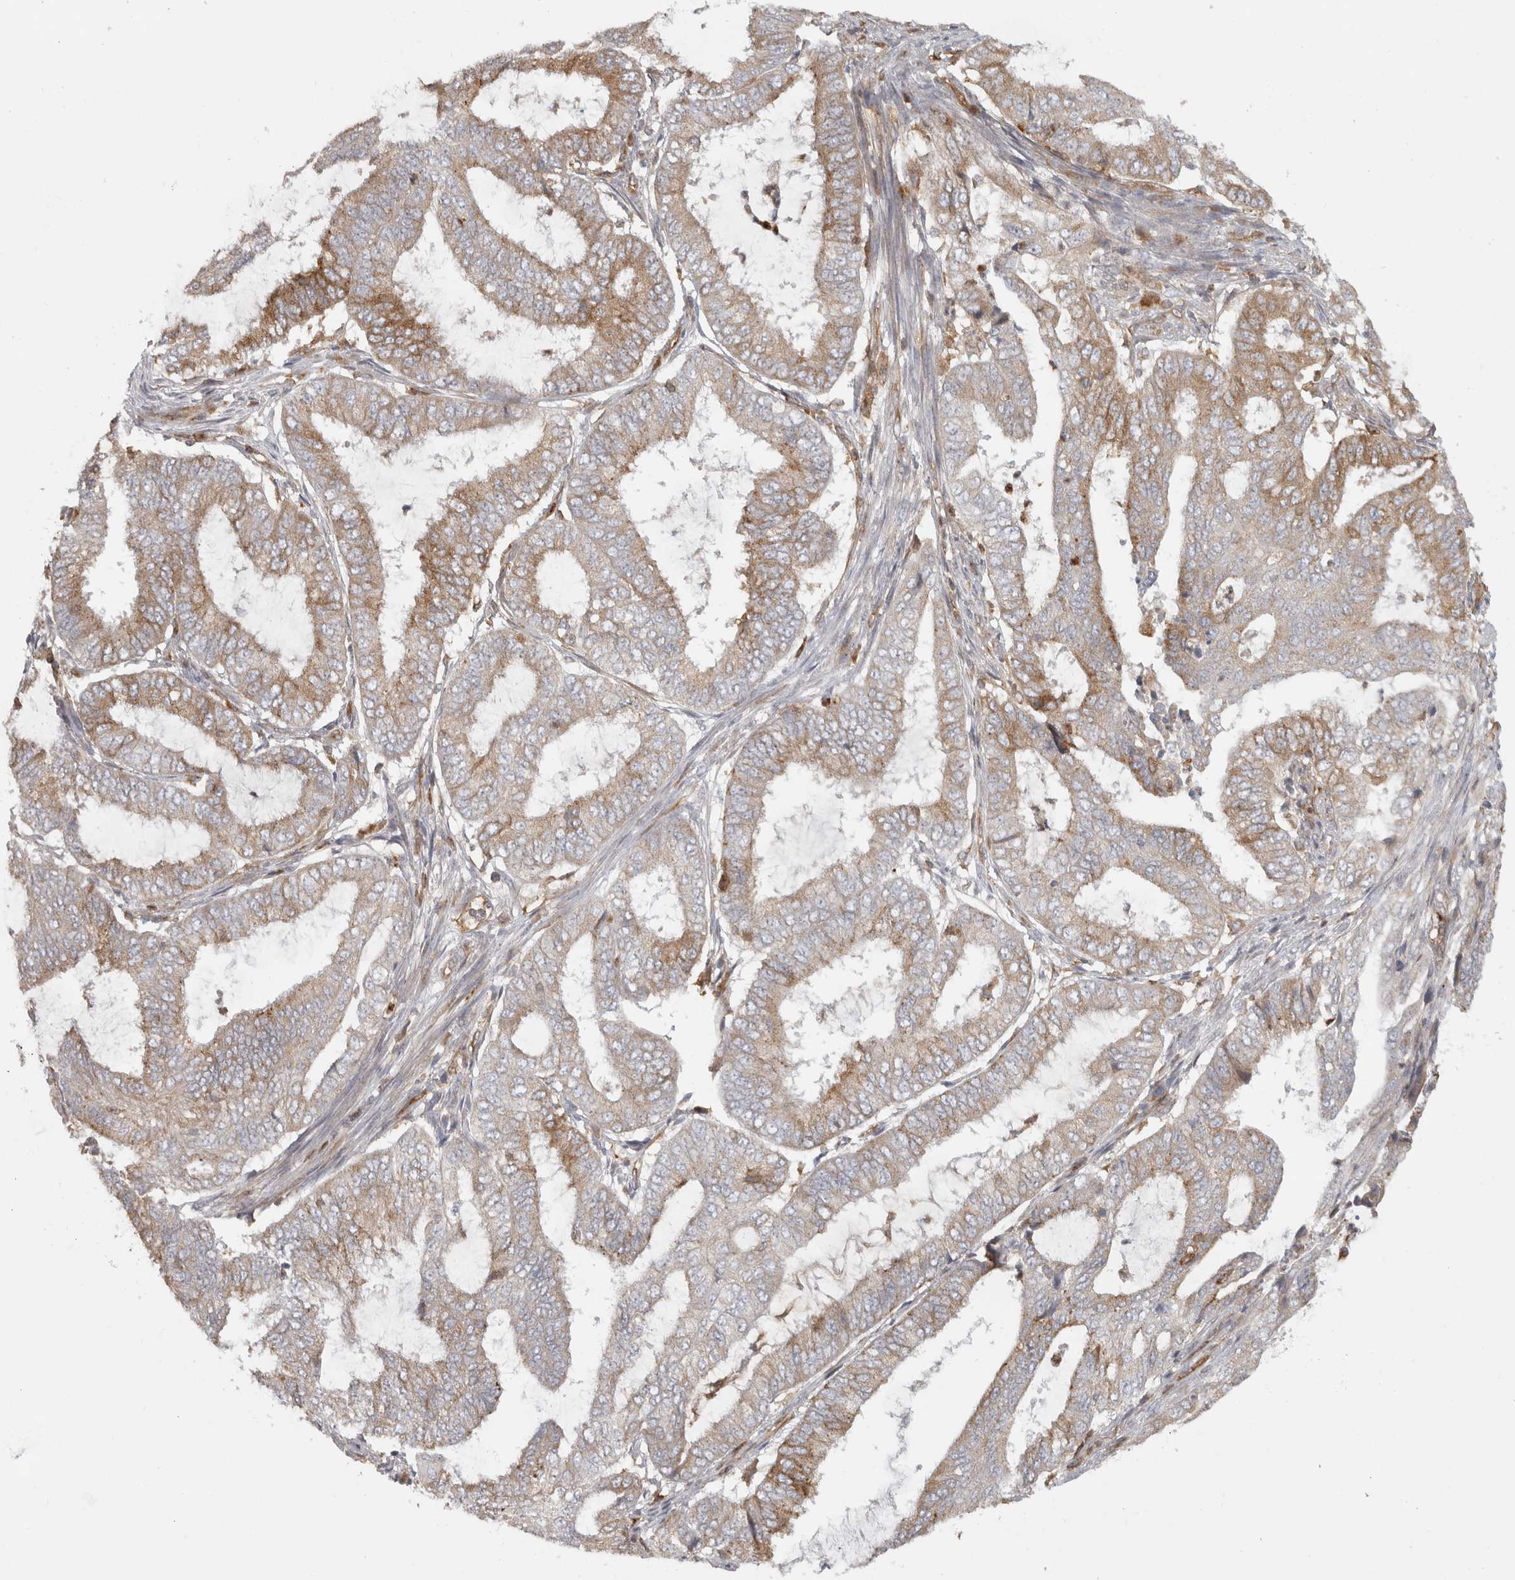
{"staining": {"intensity": "moderate", "quantity": "25%-75%", "location": "cytoplasmic/membranous"}, "tissue": "endometrial cancer", "cell_type": "Tumor cells", "image_type": "cancer", "snomed": [{"axis": "morphology", "description": "Adenocarcinoma, NOS"}, {"axis": "topography", "description": "Endometrium"}], "caption": "Tumor cells display medium levels of moderate cytoplasmic/membranous positivity in about 25%-75% of cells in human endometrial adenocarcinoma.", "gene": "HLA-E", "patient": {"sex": "female", "age": 51}}